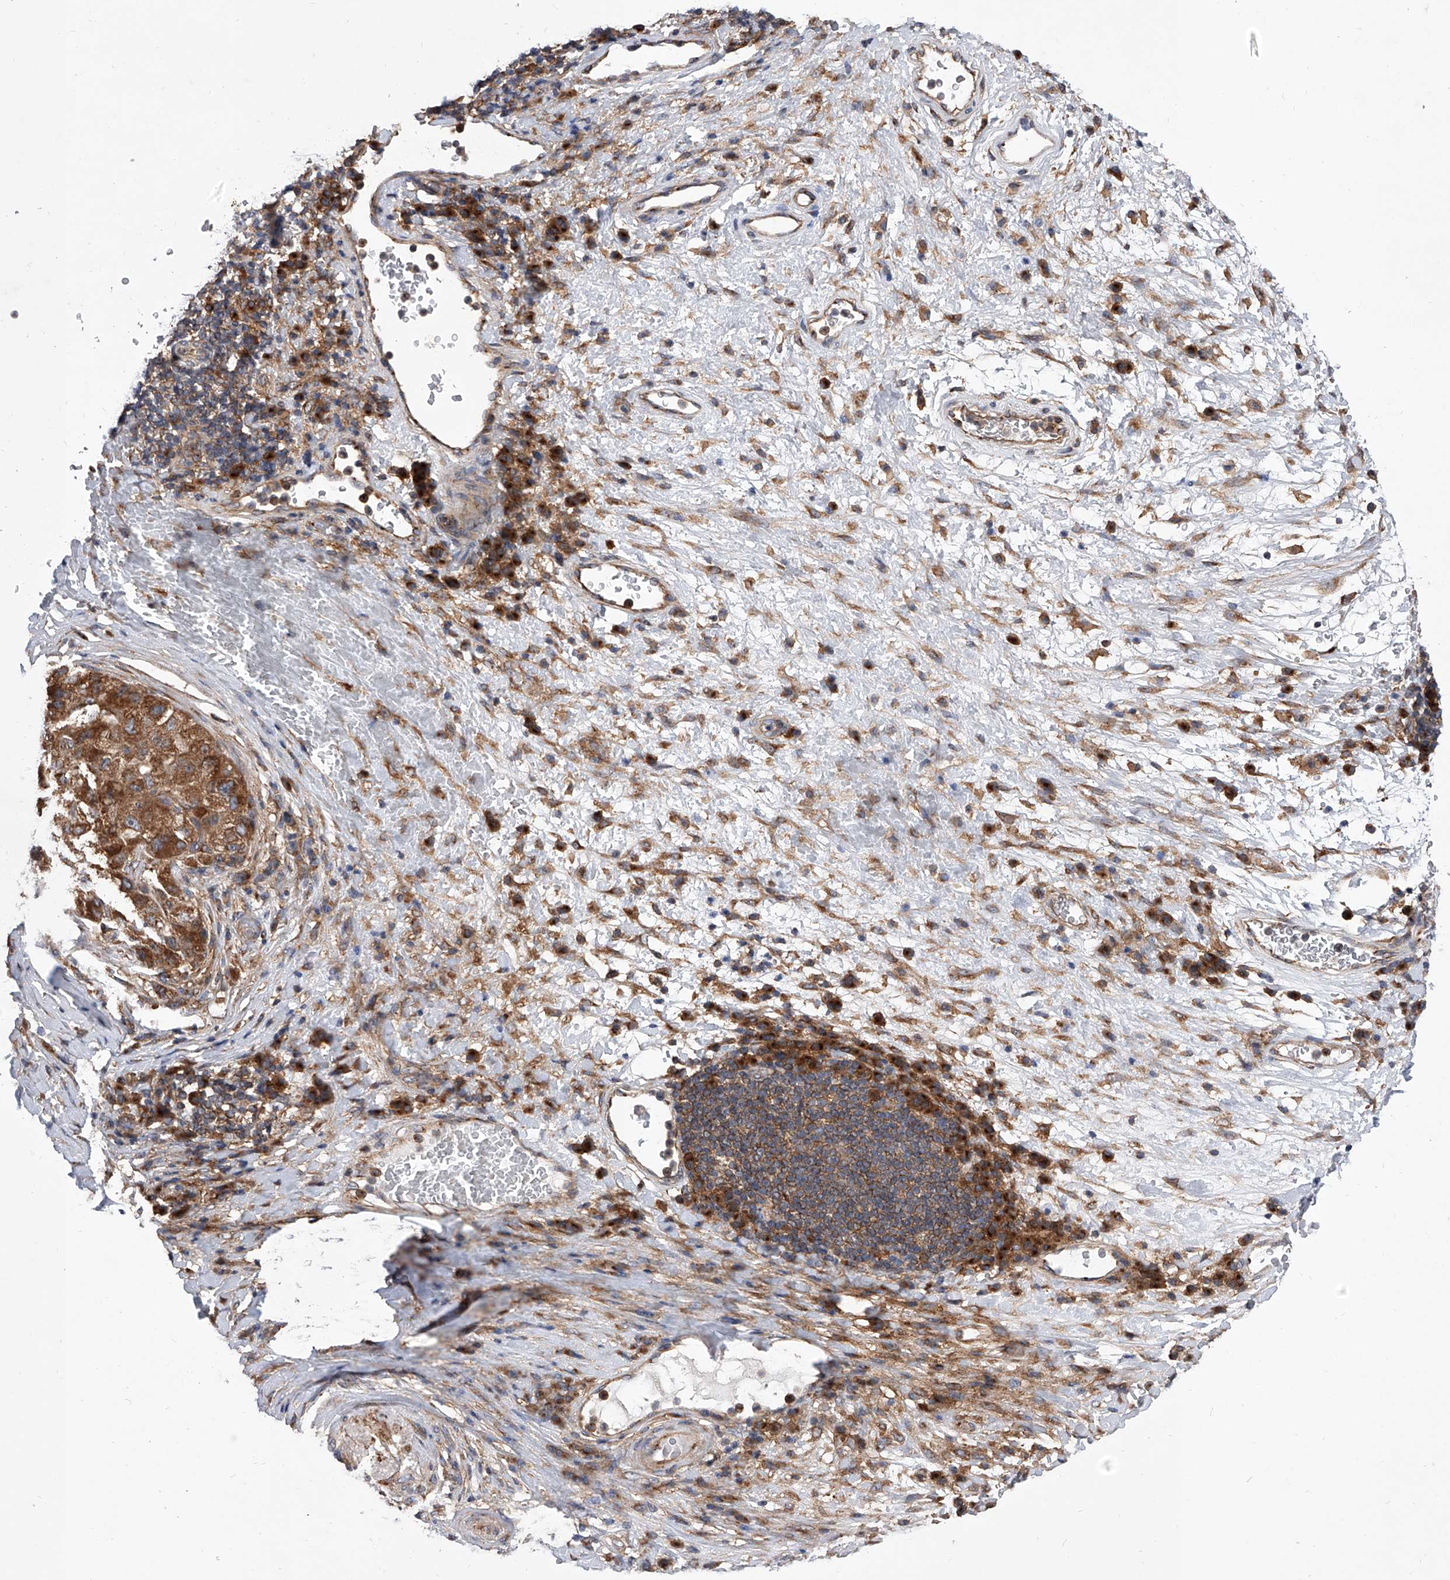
{"staining": {"intensity": "strong", "quantity": ">75%", "location": "cytoplasmic/membranous"}, "tissue": "liver cancer", "cell_type": "Tumor cells", "image_type": "cancer", "snomed": [{"axis": "morphology", "description": "Carcinoma, Hepatocellular, NOS"}, {"axis": "topography", "description": "Liver"}], "caption": "Strong cytoplasmic/membranous positivity is present in approximately >75% of tumor cells in liver cancer (hepatocellular carcinoma).", "gene": "CFAP410", "patient": {"sex": "male", "age": 80}}